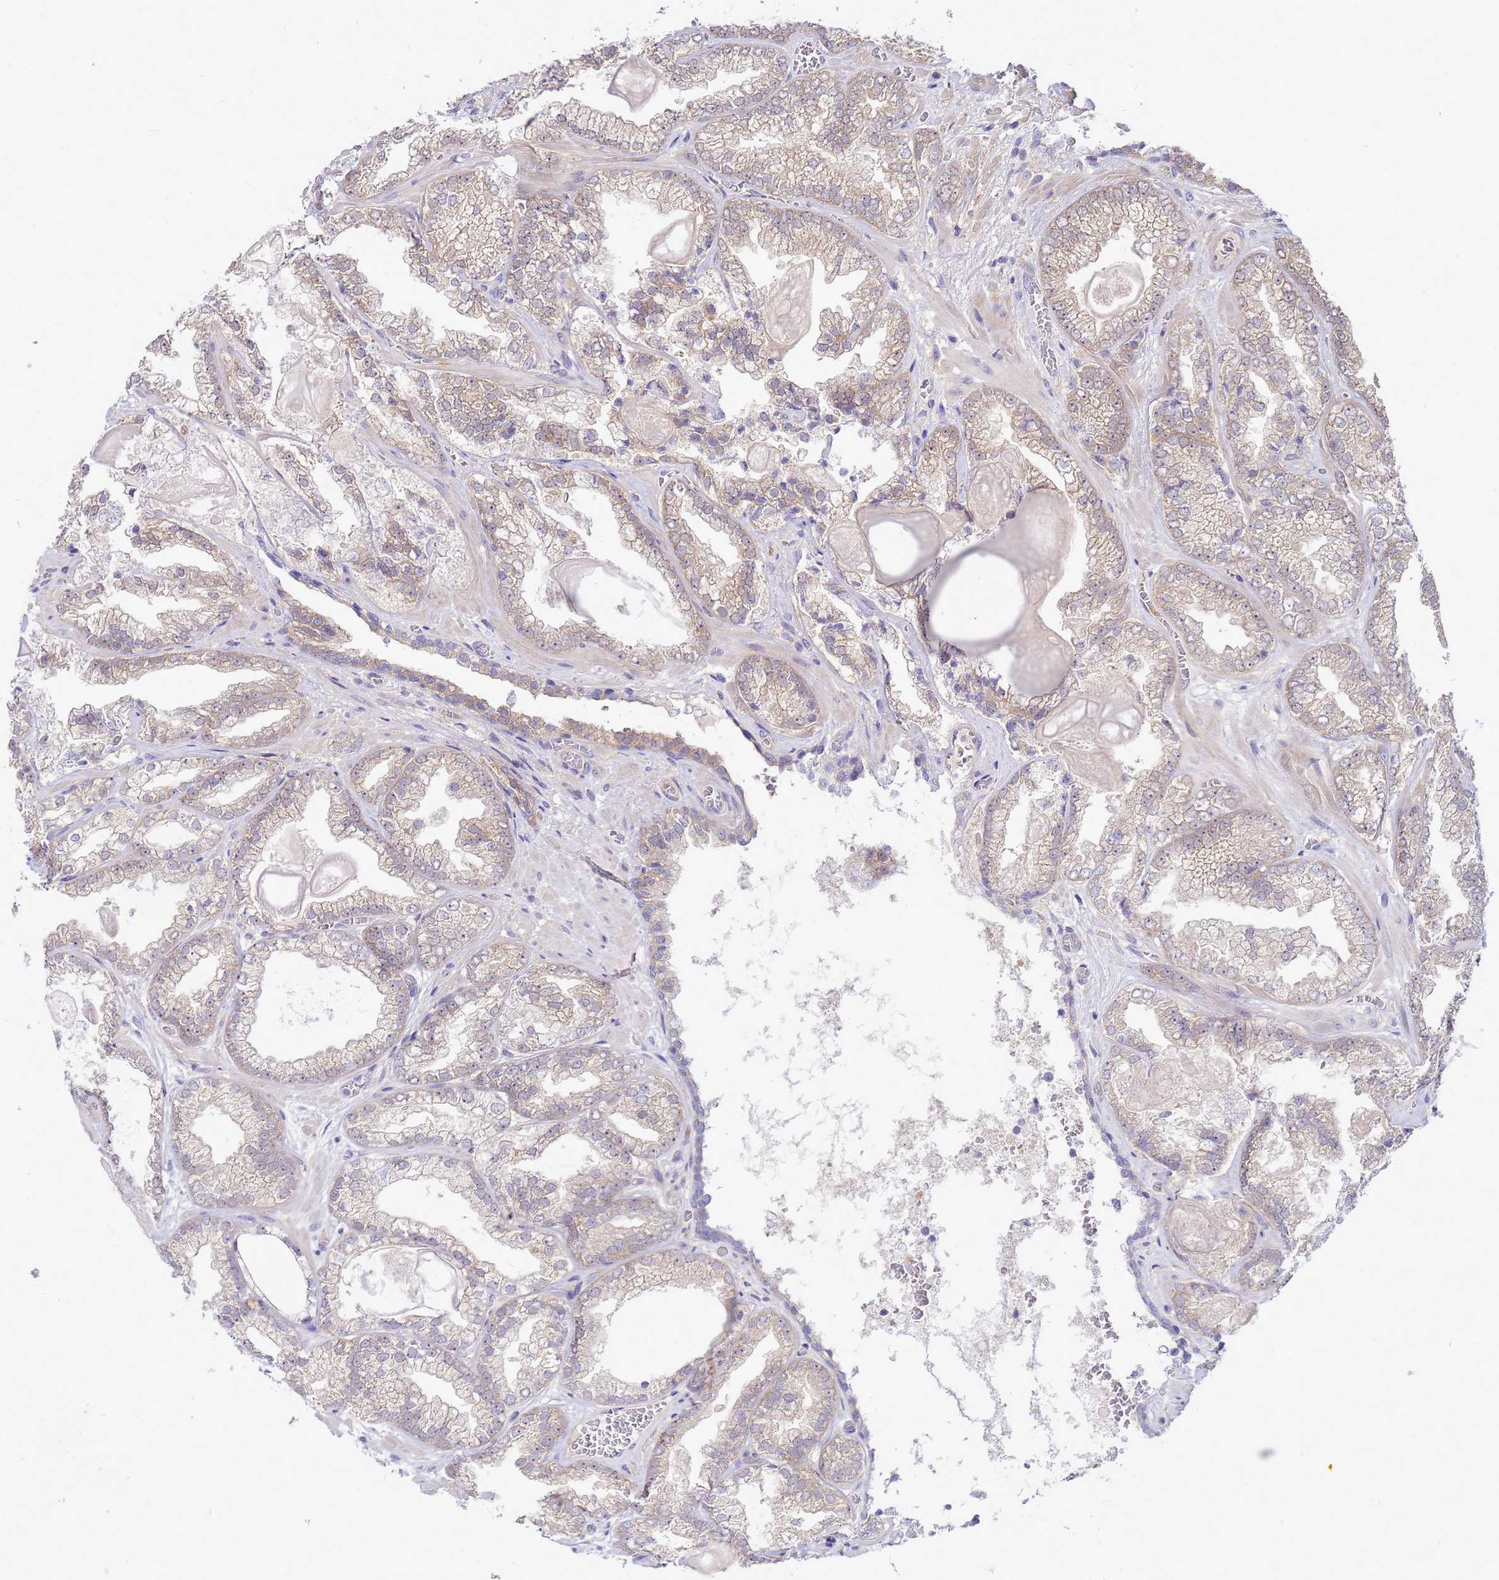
{"staining": {"intensity": "weak", "quantity": "<25%", "location": "cytoplasmic/membranous"}, "tissue": "prostate cancer", "cell_type": "Tumor cells", "image_type": "cancer", "snomed": [{"axis": "morphology", "description": "Adenocarcinoma, Low grade"}, {"axis": "topography", "description": "Prostate"}], "caption": "DAB immunohistochemical staining of prostate cancer shows no significant staining in tumor cells.", "gene": "ENOPH1", "patient": {"sex": "male", "age": 57}}